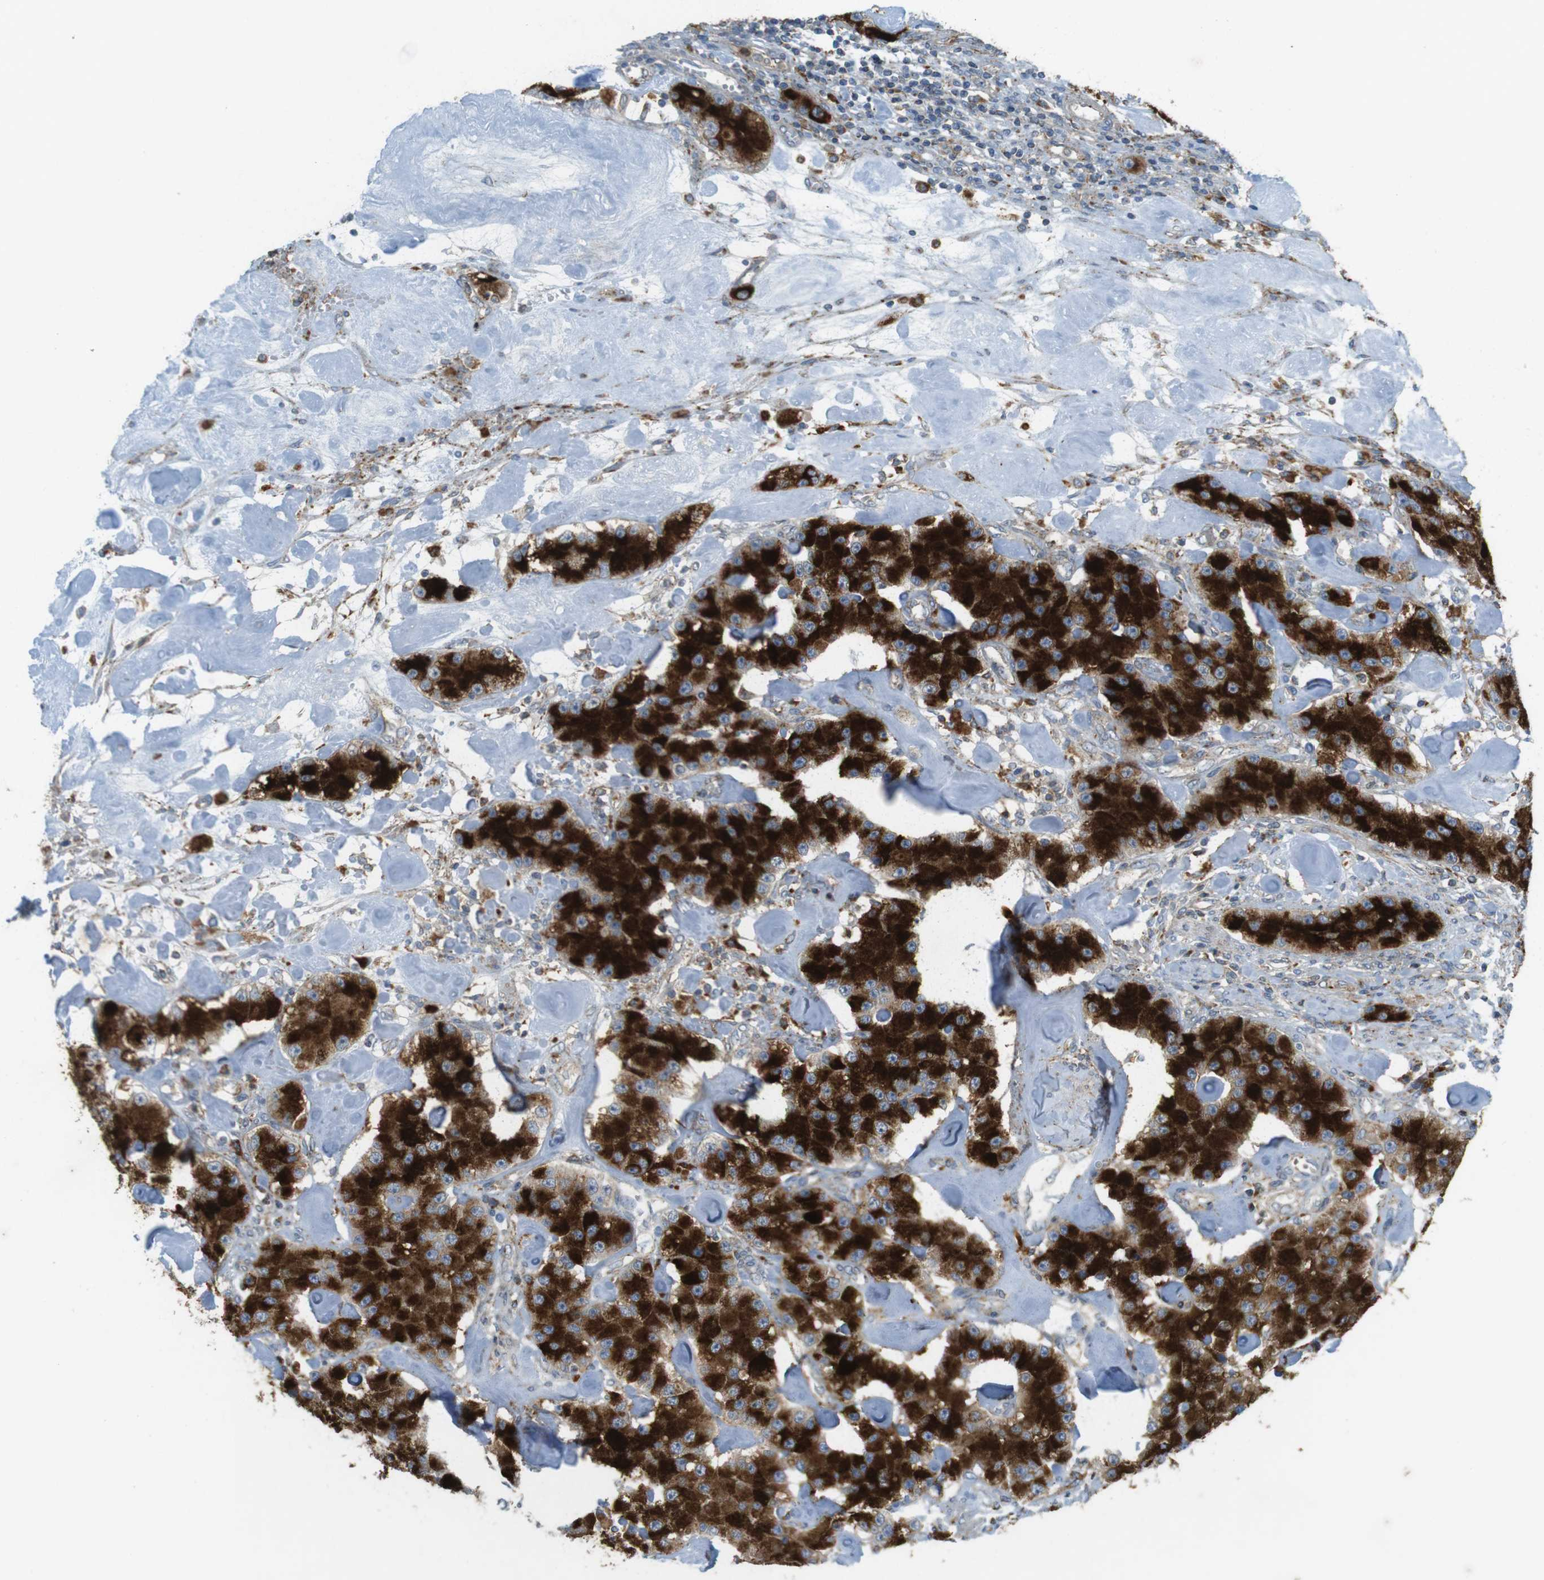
{"staining": {"intensity": "strong", "quantity": ">75%", "location": "cytoplasmic/membranous"}, "tissue": "carcinoid", "cell_type": "Tumor cells", "image_type": "cancer", "snomed": [{"axis": "morphology", "description": "Carcinoid, malignant, NOS"}, {"axis": "topography", "description": "Pancreas"}], "caption": "Immunohistochemical staining of carcinoid displays high levels of strong cytoplasmic/membranous protein expression in about >75% of tumor cells.", "gene": "LAMP1", "patient": {"sex": "male", "age": 41}}